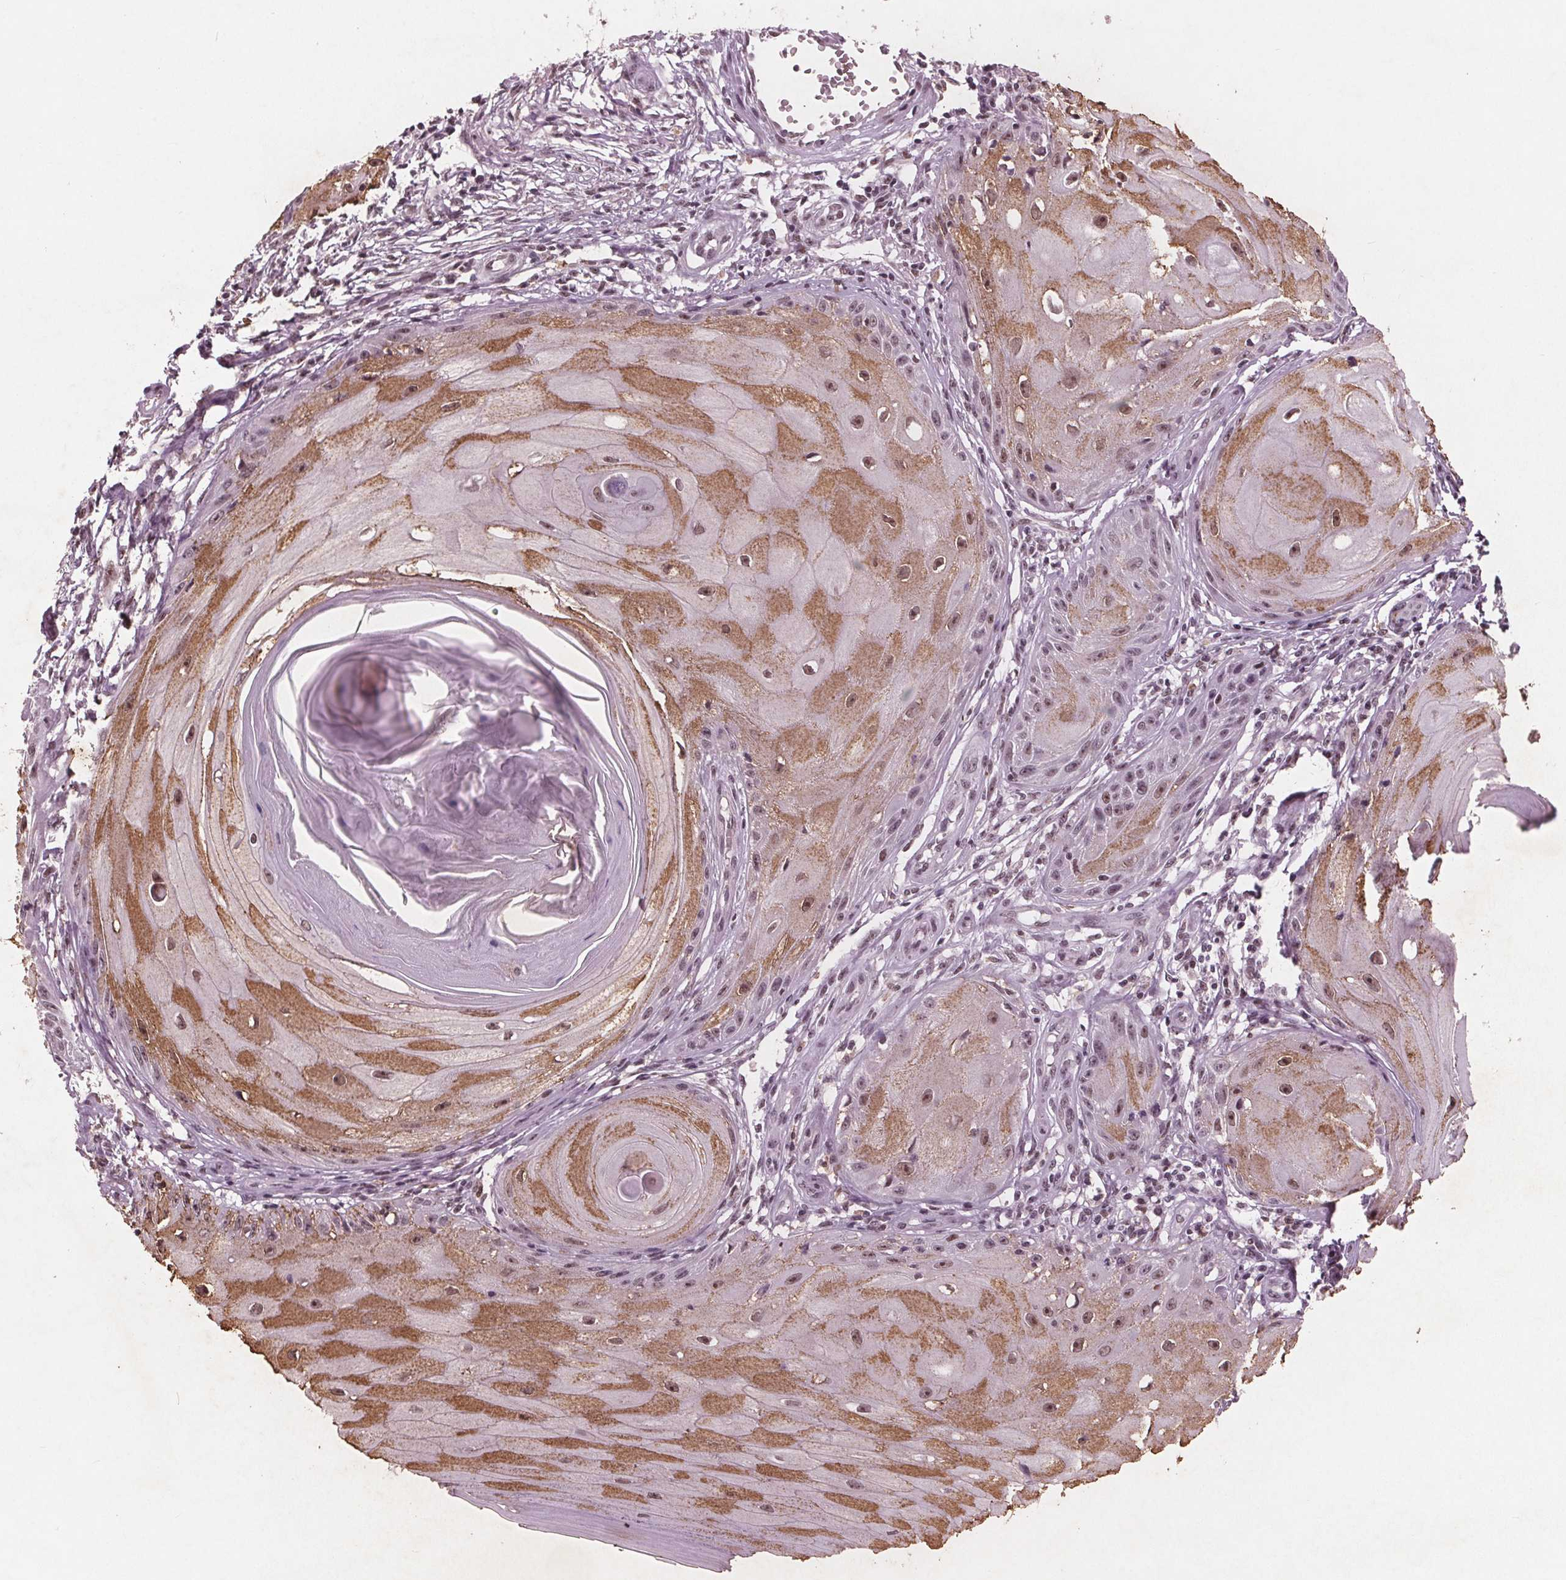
{"staining": {"intensity": "moderate", "quantity": ">75%", "location": "nuclear"}, "tissue": "skin cancer", "cell_type": "Tumor cells", "image_type": "cancer", "snomed": [{"axis": "morphology", "description": "Squamous cell carcinoma, NOS"}, {"axis": "topography", "description": "Skin"}], "caption": "Skin cancer (squamous cell carcinoma) tissue exhibits moderate nuclear positivity in approximately >75% of tumor cells, visualized by immunohistochemistry.", "gene": "RPS6KA2", "patient": {"sex": "female", "age": 77}}